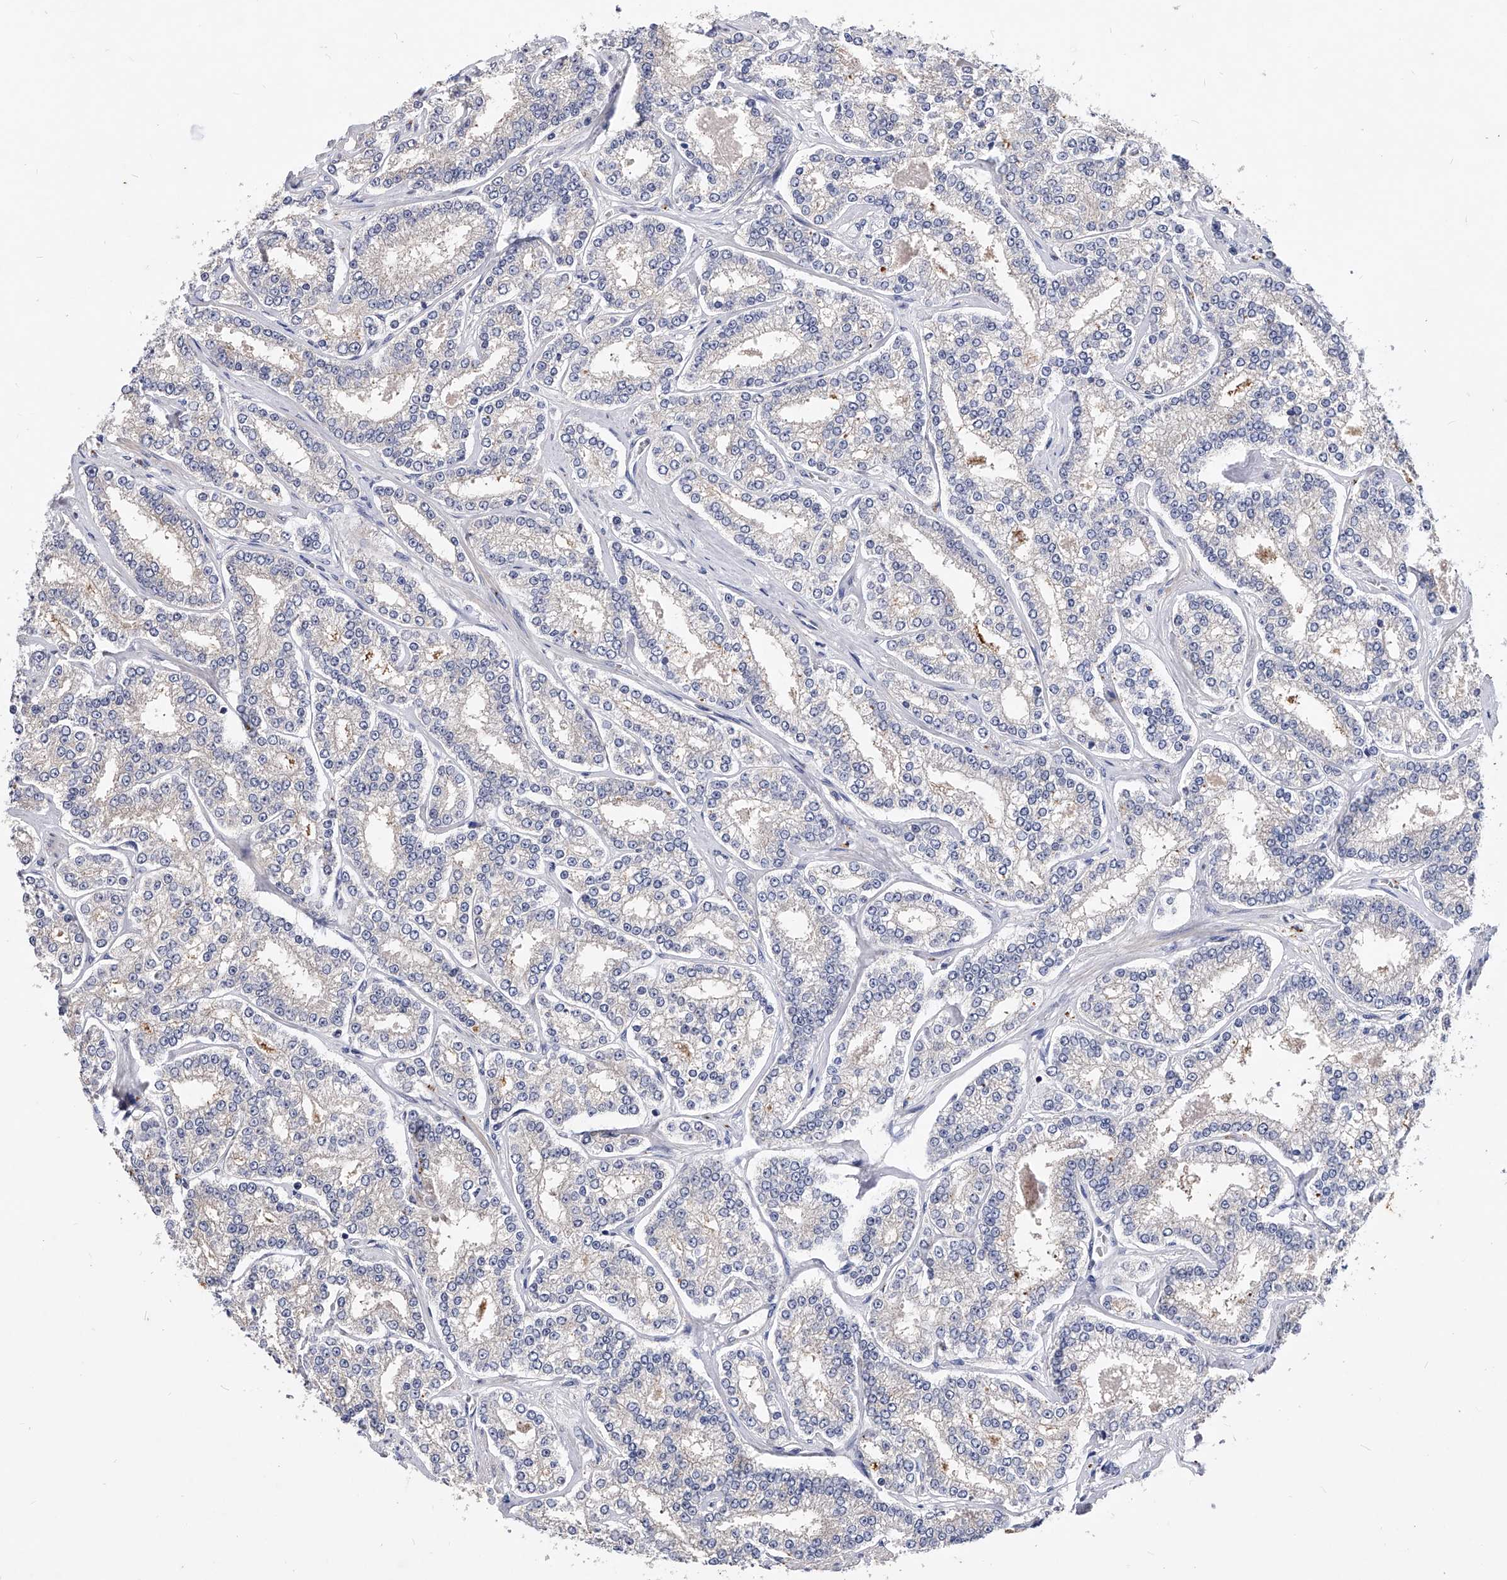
{"staining": {"intensity": "negative", "quantity": "none", "location": "none"}, "tissue": "prostate cancer", "cell_type": "Tumor cells", "image_type": "cancer", "snomed": [{"axis": "morphology", "description": "Normal tissue, NOS"}, {"axis": "morphology", "description": "Adenocarcinoma, High grade"}, {"axis": "topography", "description": "Prostate"}], "caption": "Prostate cancer (high-grade adenocarcinoma) was stained to show a protein in brown. There is no significant staining in tumor cells. (Brightfield microscopy of DAB (3,3'-diaminobenzidine) immunohistochemistry at high magnification).", "gene": "PPP5C", "patient": {"sex": "male", "age": 83}}